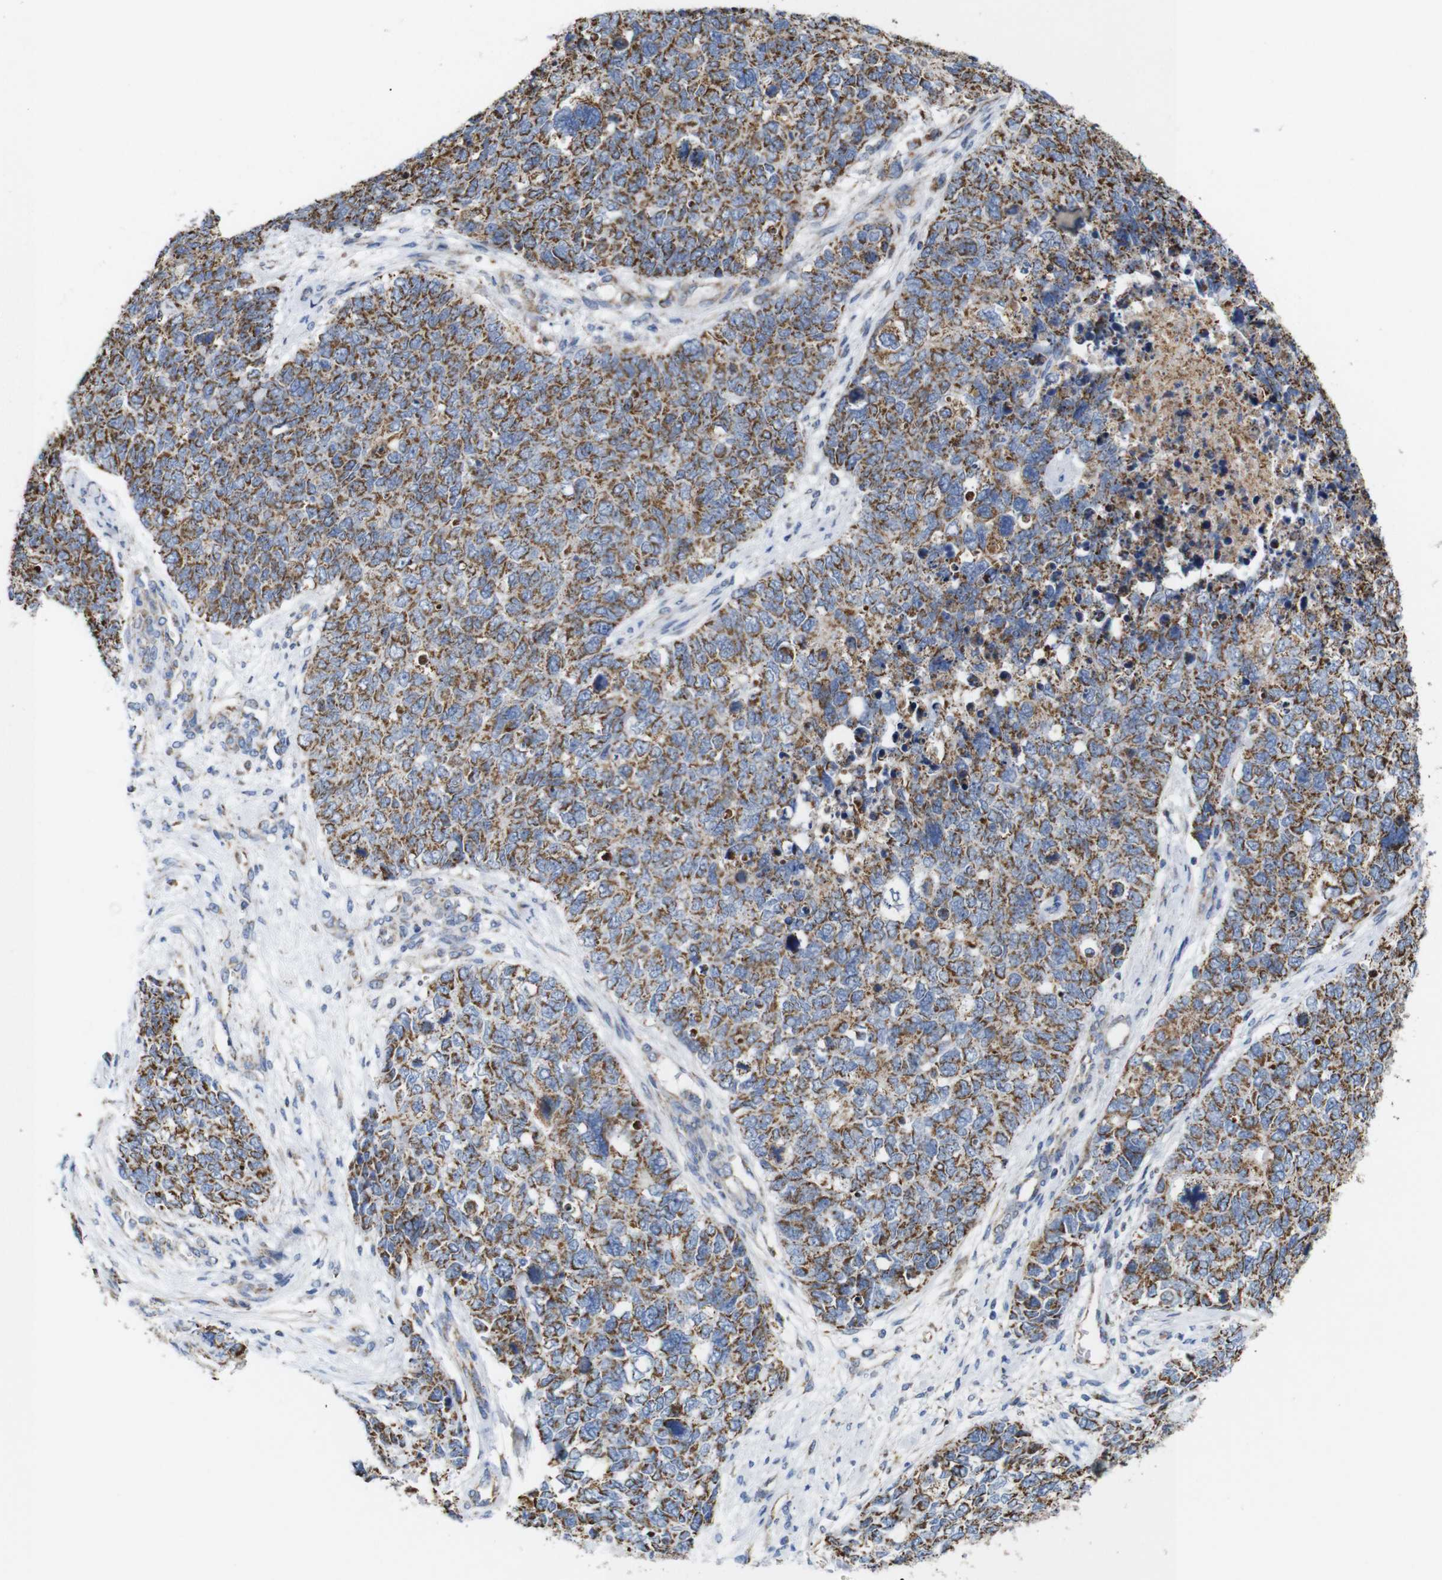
{"staining": {"intensity": "strong", "quantity": ">75%", "location": "cytoplasmic/membranous"}, "tissue": "cervical cancer", "cell_type": "Tumor cells", "image_type": "cancer", "snomed": [{"axis": "morphology", "description": "Squamous cell carcinoma, NOS"}, {"axis": "topography", "description": "Cervix"}], "caption": "DAB immunohistochemical staining of cervical squamous cell carcinoma shows strong cytoplasmic/membranous protein positivity in approximately >75% of tumor cells.", "gene": "FAM171B", "patient": {"sex": "female", "age": 63}}